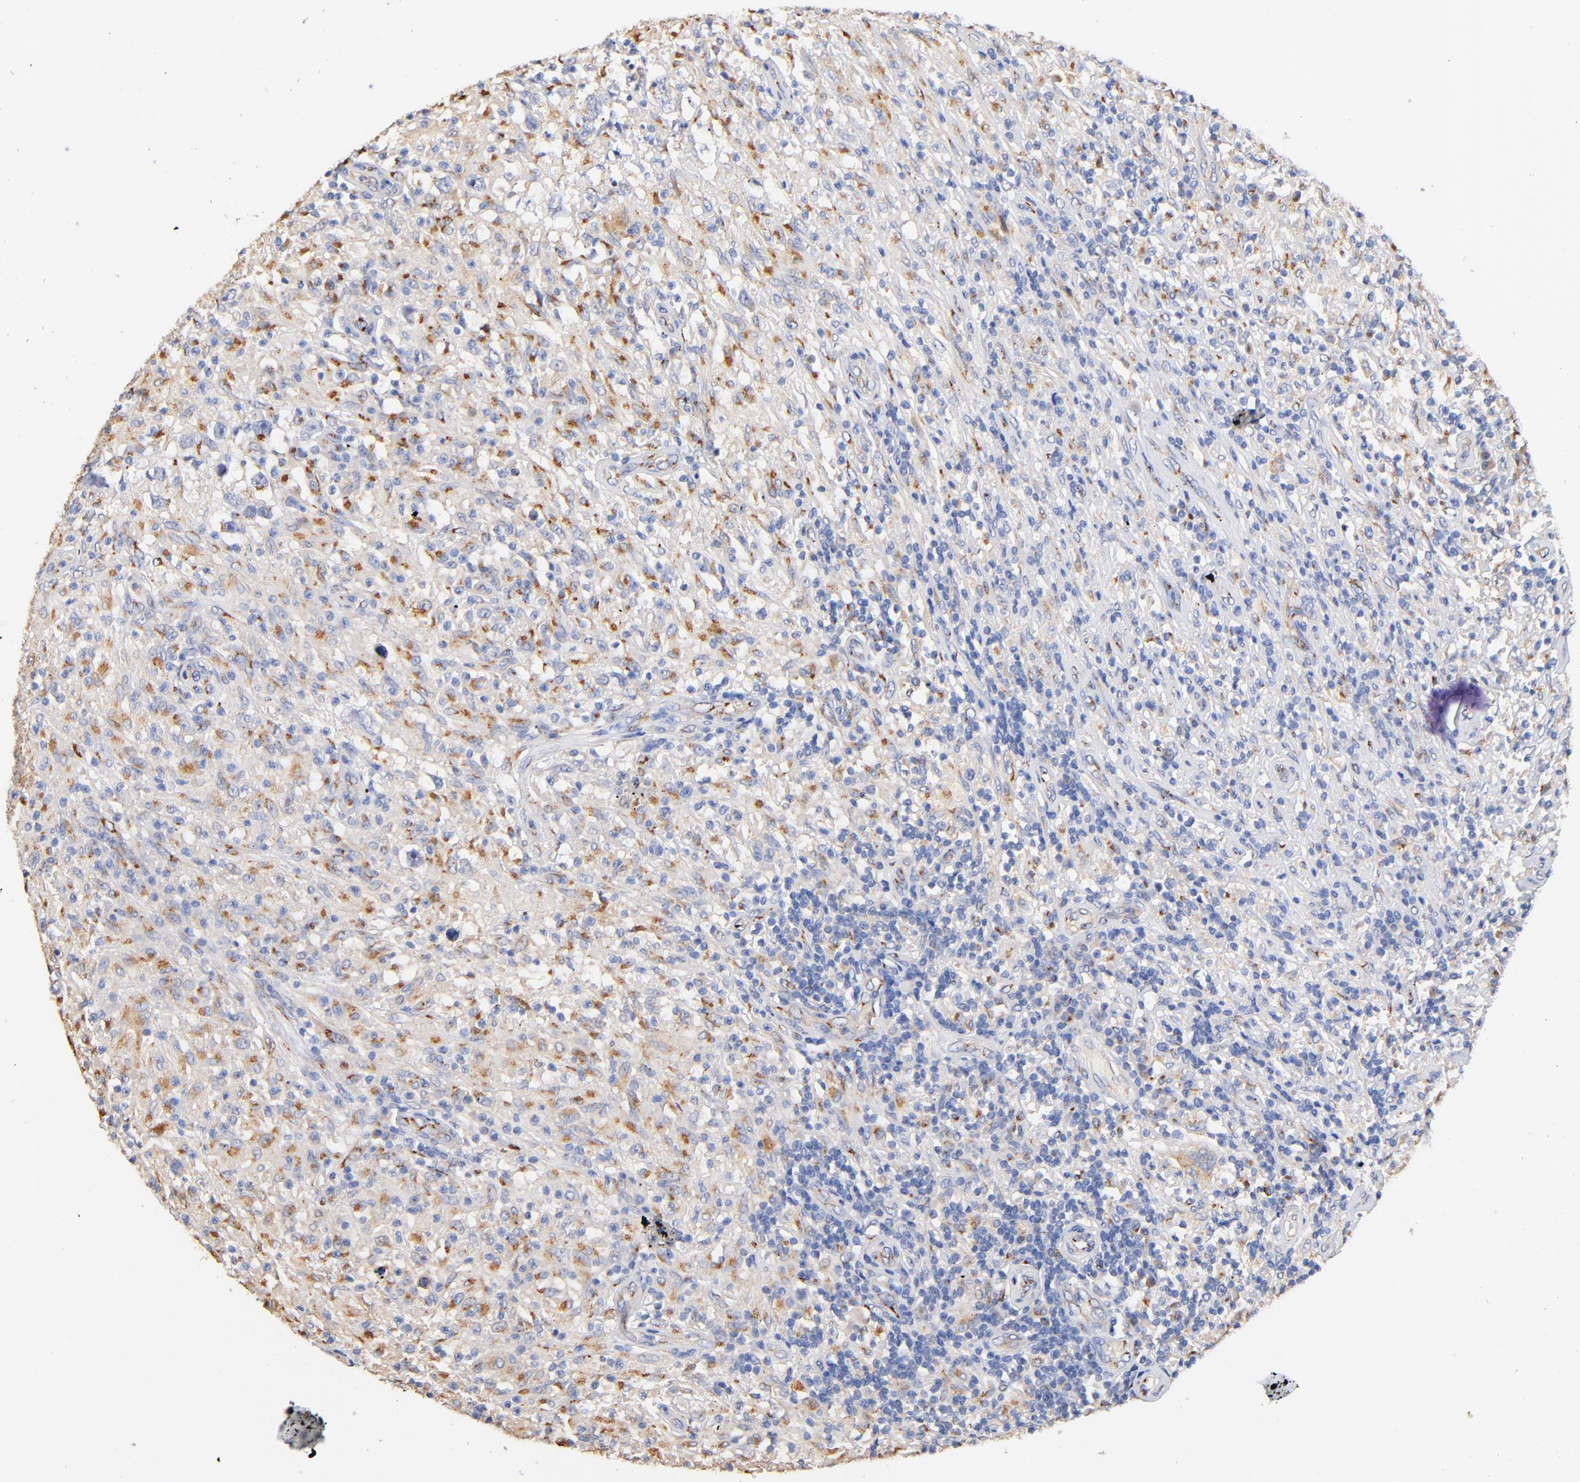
{"staining": {"intensity": "moderate", "quantity": "<25%", "location": "cytoplasmic/membranous"}, "tissue": "testis cancer", "cell_type": "Tumor cells", "image_type": "cancer", "snomed": [{"axis": "morphology", "description": "Seminoma, NOS"}, {"axis": "topography", "description": "Testis"}], "caption": "A low amount of moderate cytoplasmic/membranous positivity is present in approximately <25% of tumor cells in testis seminoma tissue.", "gene": "FMNL3", "patient": {"sex": "male", "age": 34}}